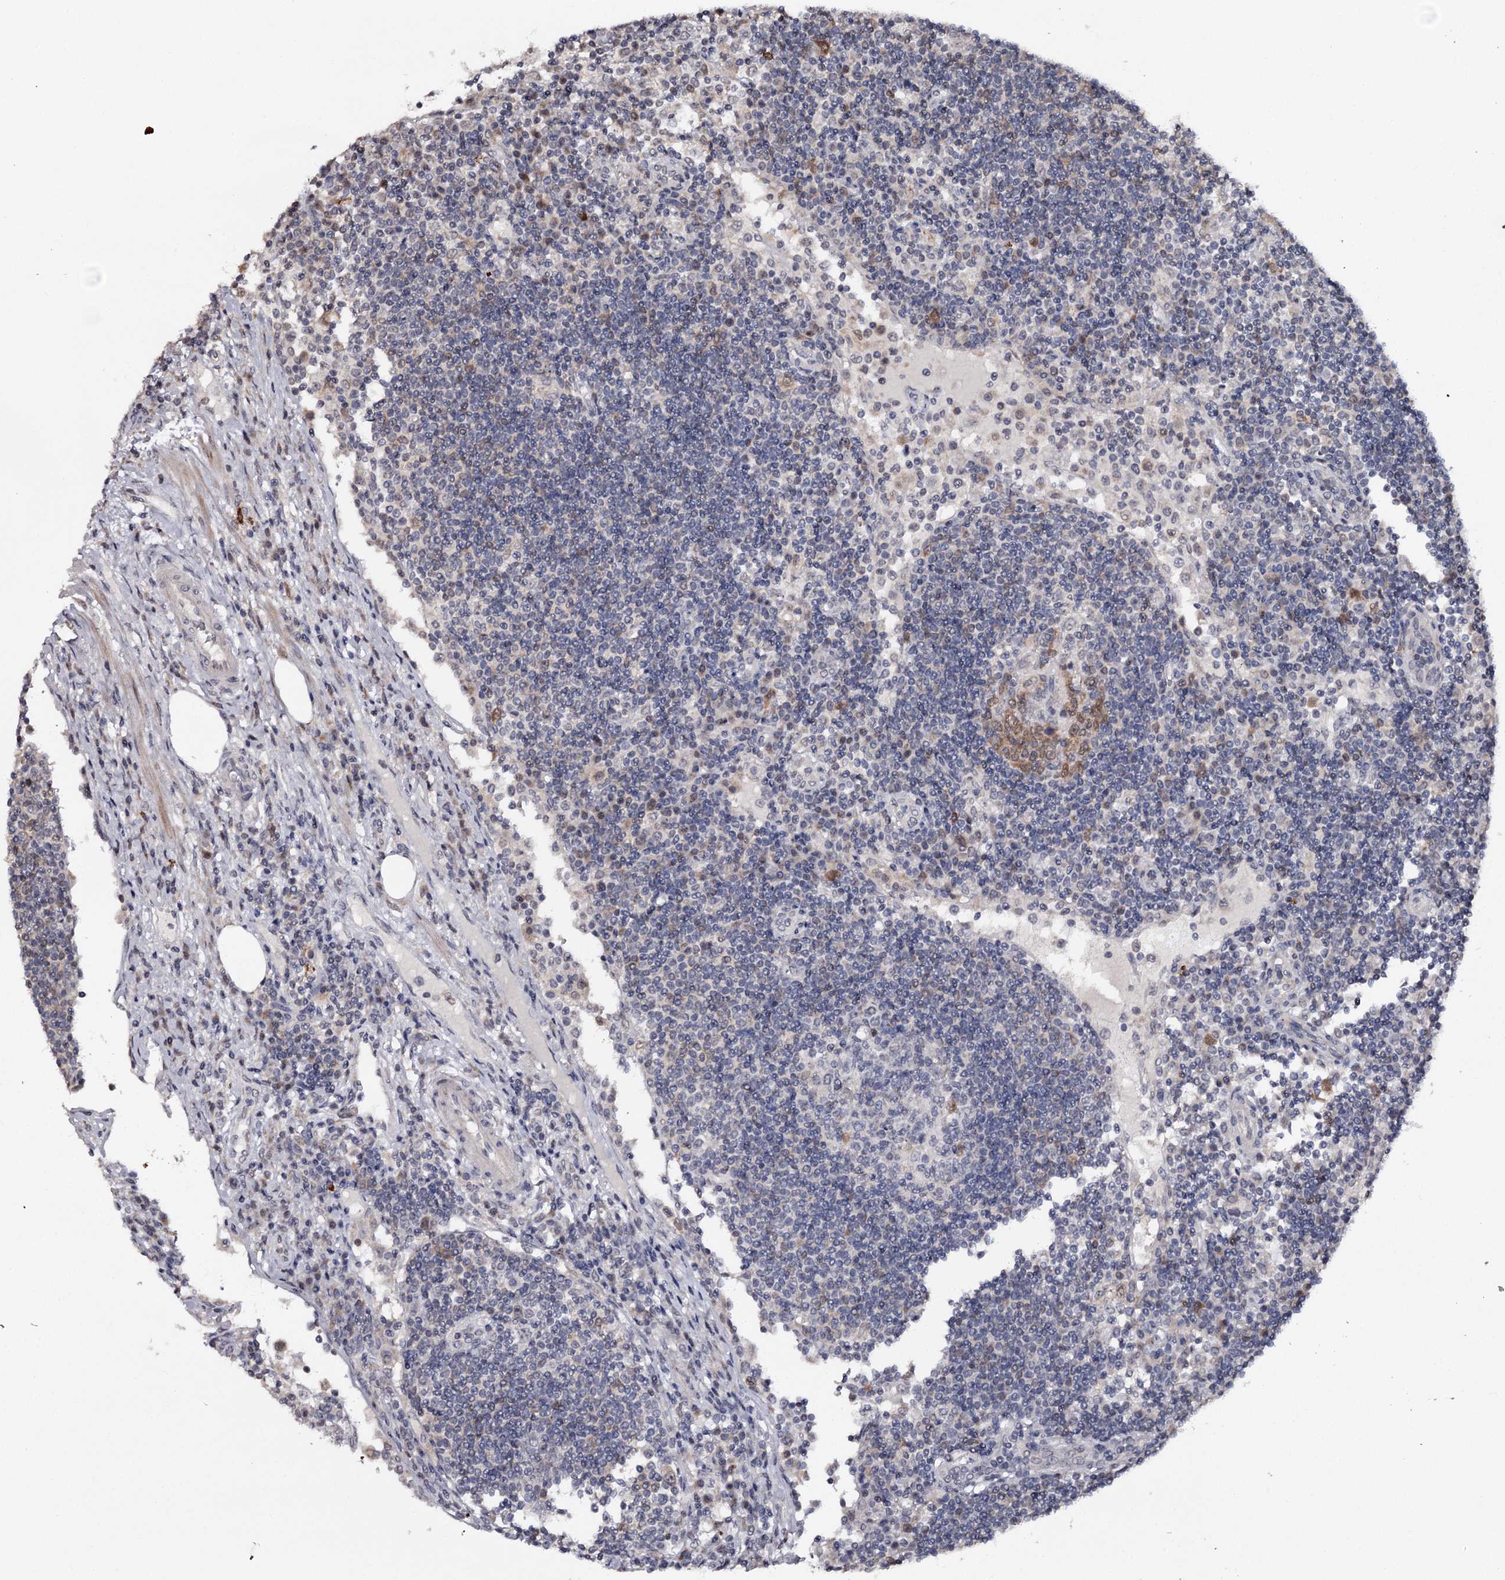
{"staining": {"intensity": "moderate", "quantity": "<25%", "location": "cytoplasmic/membranous"}, "tissue": "lymph node", "cell_type": "Germinal center cells", "image_type": "normal", "snomed": [{"axis": "morphology", "description": "Normal tissue, NOS"}, {"axis": "topography", "description": "Lymph node"}], "caption": "An image showing moderate cytoplasmic/membranous staining in about <25% of germinal center cells in unremarkable lymph node, as visualized by brown immunohistochemical staining.", "gene": "GTSF1", "patient": {"sex": "female", "age": 53}}